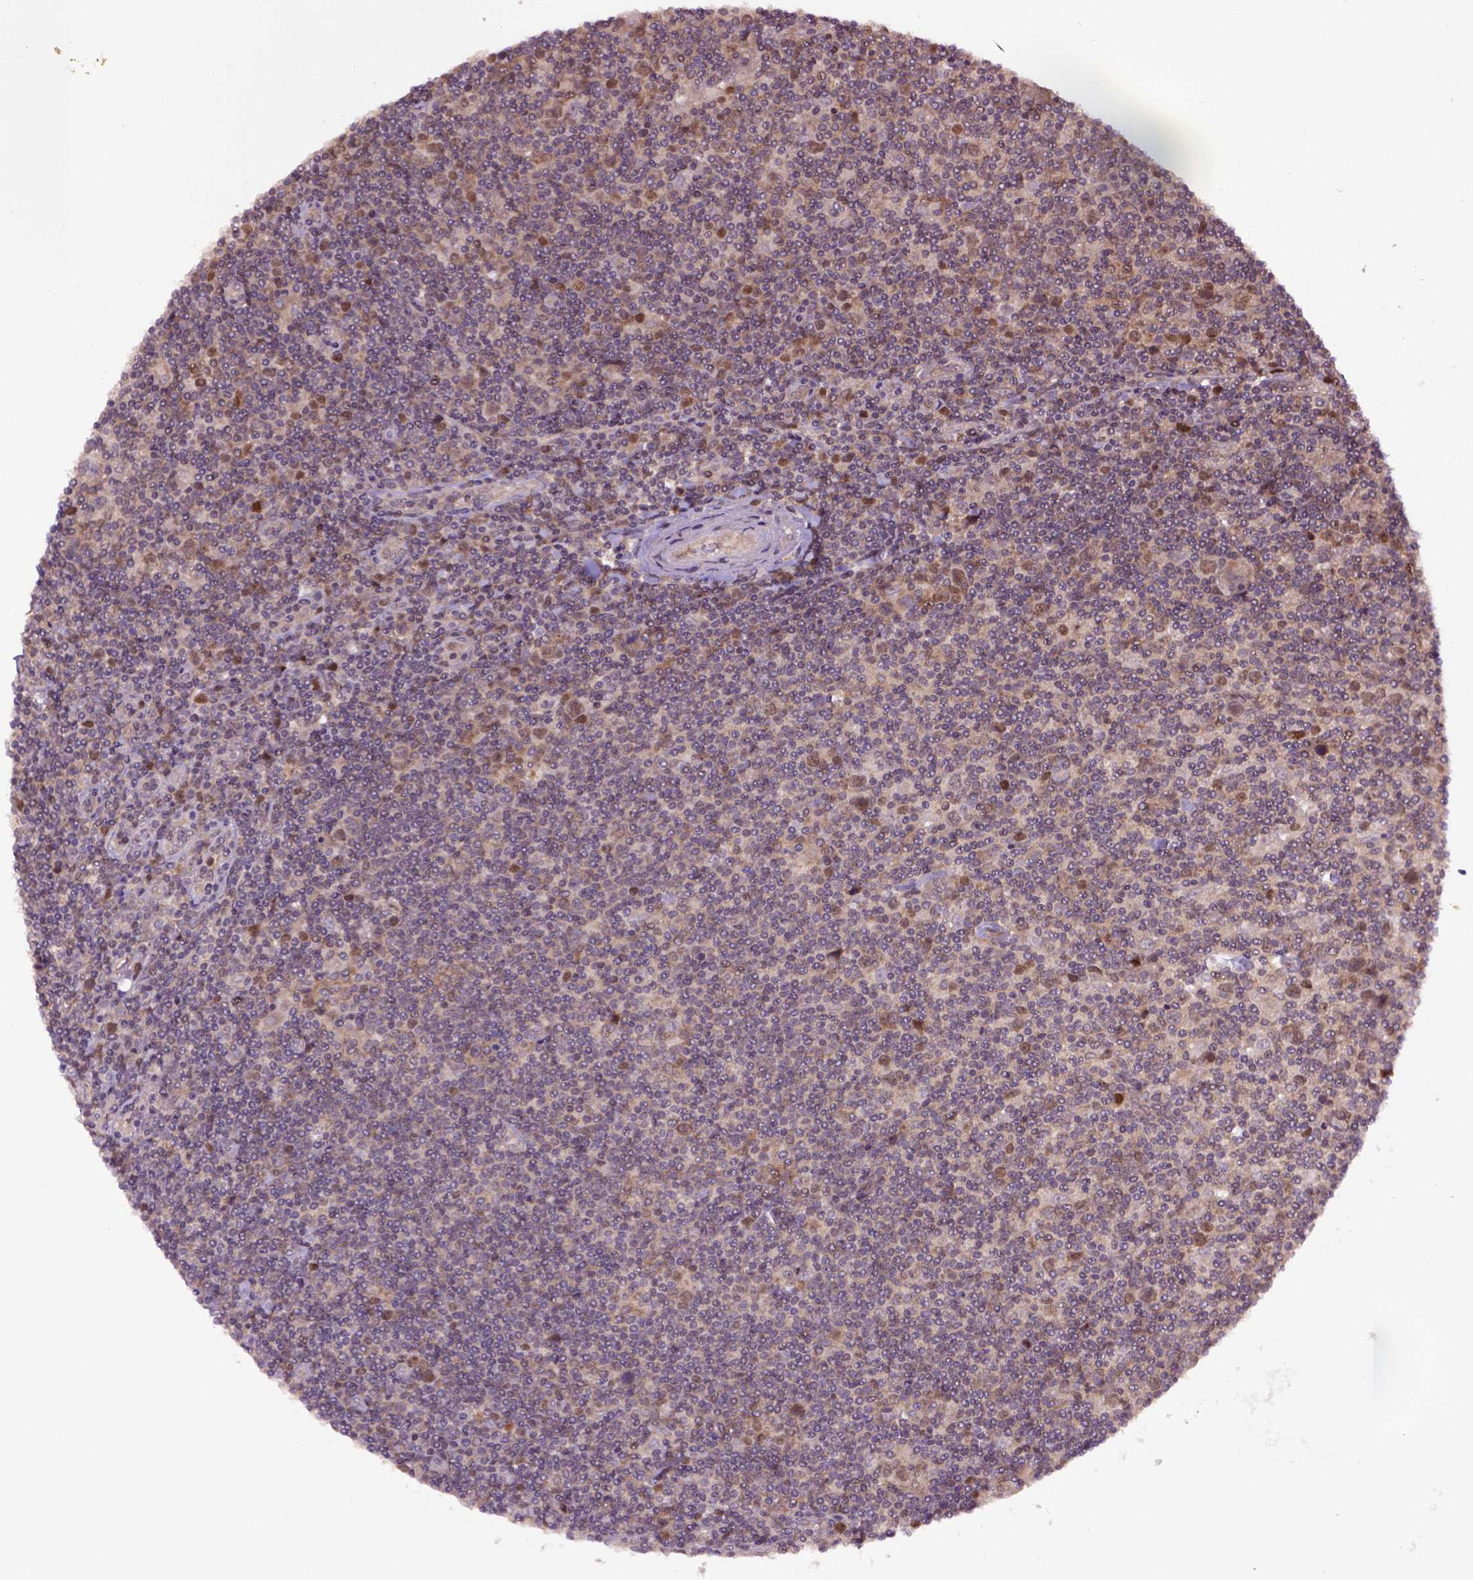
{"staining": {"intensity": "moderate", "quantity": ">75%", "location": "cytoplasmic/membranous"}, "tissue": "lymphoma", "cell_type": "Tumor cells", "image_type": "cancer", "snomed": [{"axis": "morphology", "description": "Hodgkin's disease, NOS"}, {"axis": "topography", "description": "Lymph node"}], "caption": "Protein expression analysis of Hodgkin's disease exhibits moderate cytoplasmic/membranous expression in about >75% of tumor cells.", "gene": "WDR48", "patient": {"sex": "male", "age": 40}}